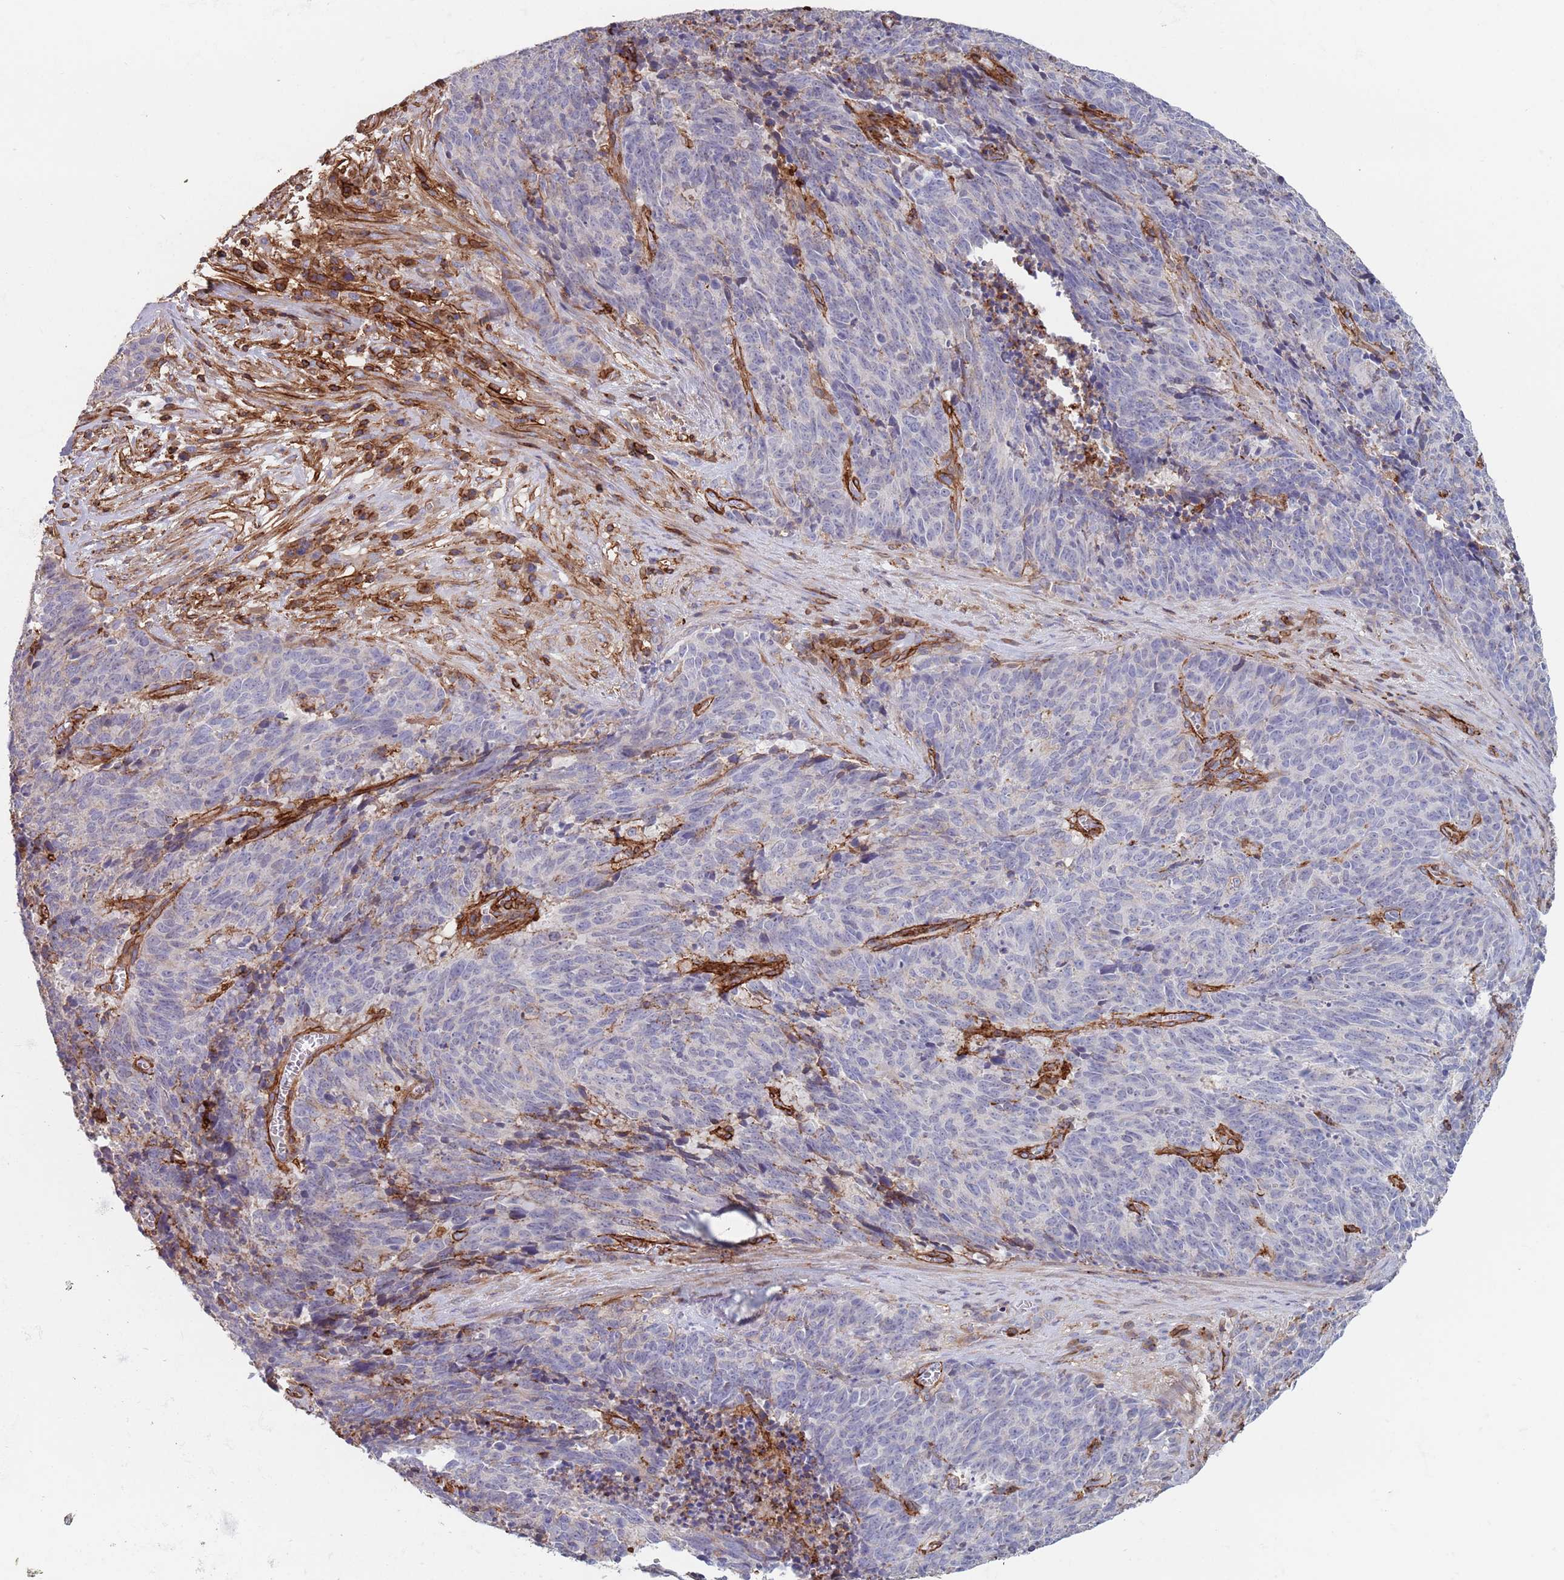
{"staining": {"intensity": "negative", "quantity": "none", "location": "none"}, "tissue": "cervical cancer", "cell_type": "Tumor cells", "image_type": "cancer", "snomed": [{"axis": "morphology", "description": "Squamous cell carcinoma, NOS"}, {"axis": "topography", "description": "Cervix"}], "caption": "Tumor cells are negative for brown protein staining in cervical squamous cell carcinoma. (IHC, brightfield microscopy, high magnification).", "gene": "RNF144A", "patient": {"sex": "female", "age": 29}}